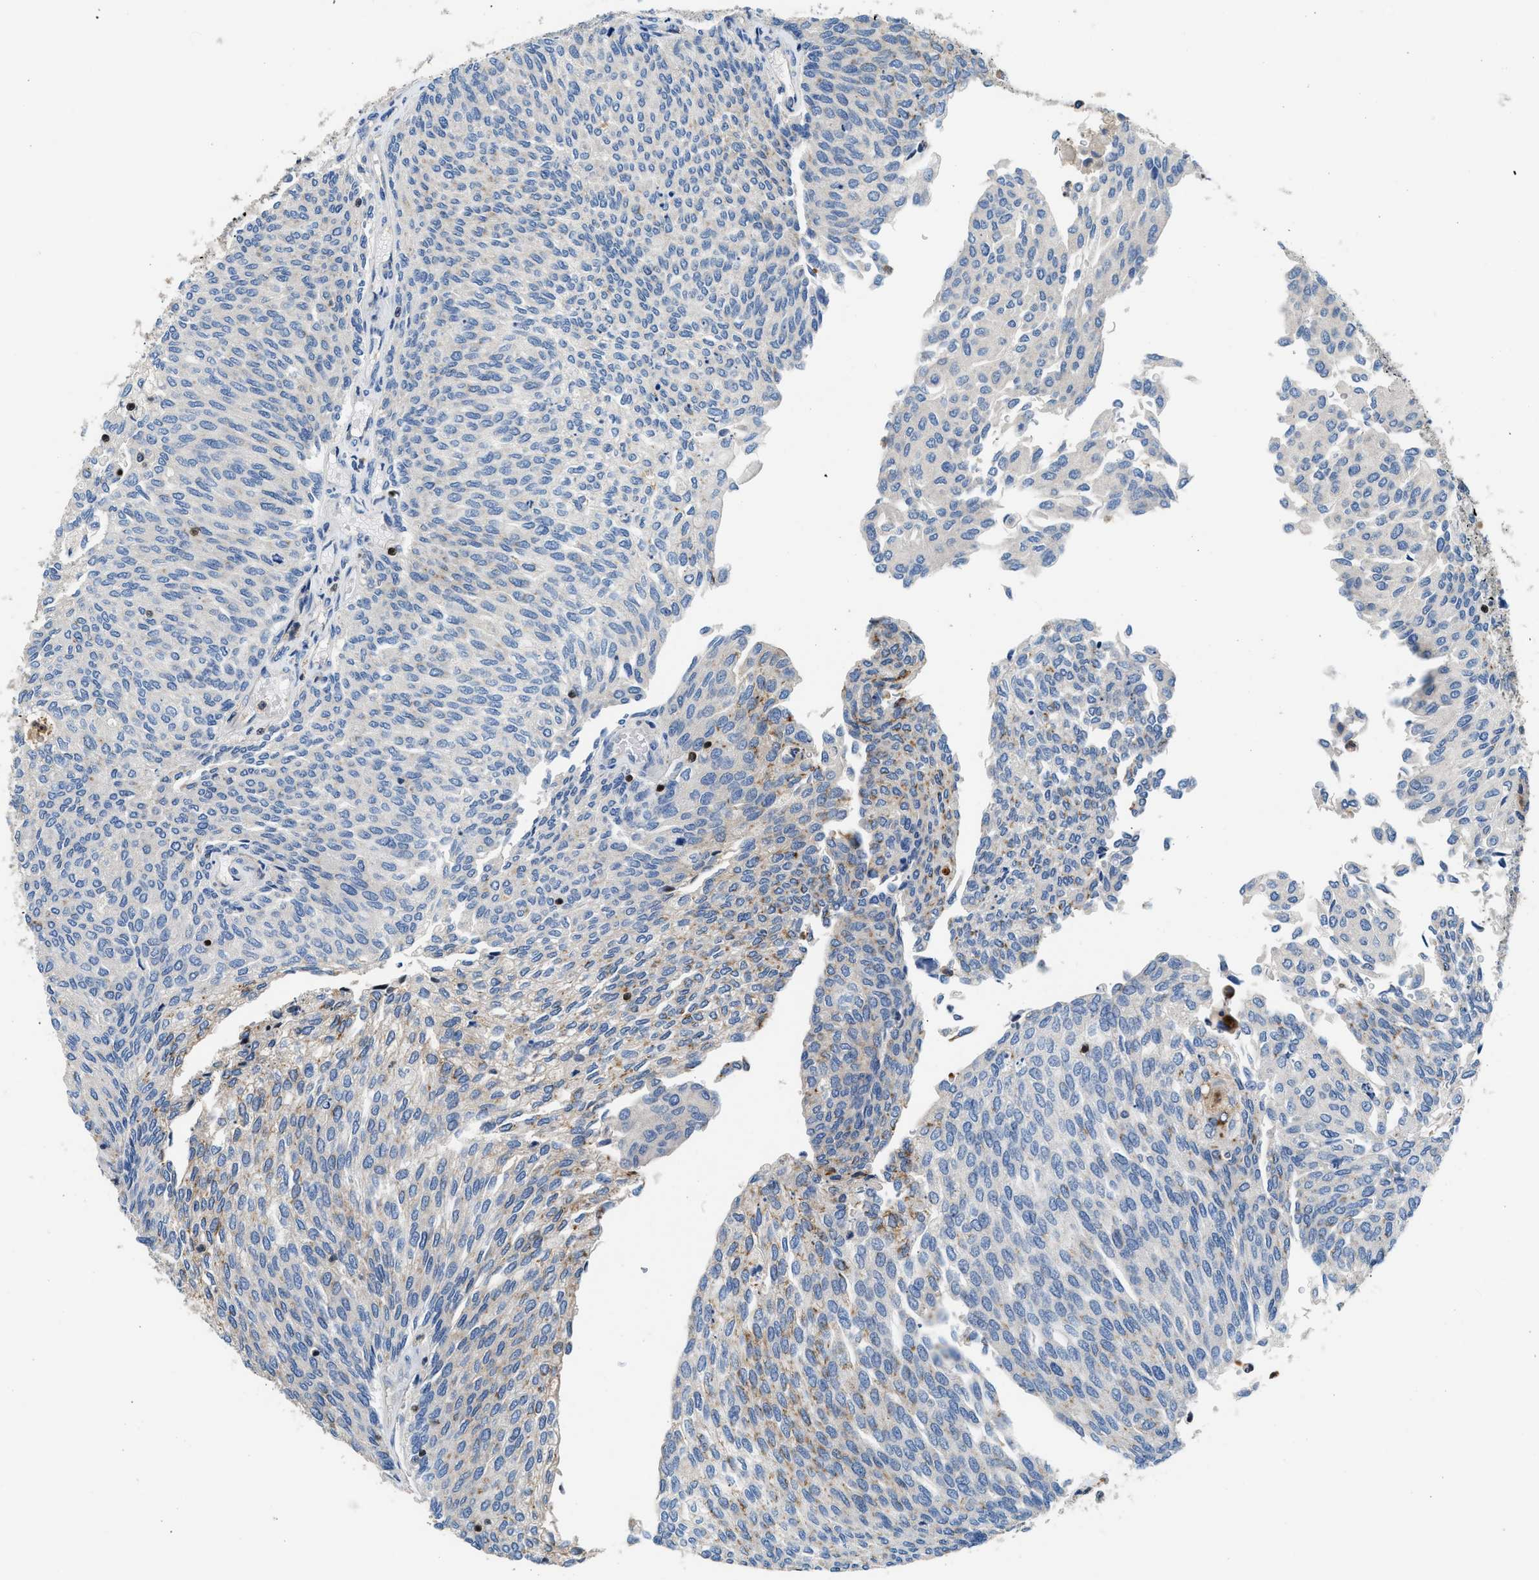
{"staining": {"intensity": "weak", "quantity": "<25%", "location": "cytoplasmic/membranous"}, "tissue": "urothelial cancer", "cell_type": "Tumor cells", "image_type": "cancer", "snomed": [{"axis": "morphology", "description": "Urothelial carcinoma, Low grade"}, {"axis": "topography", "description": "Urinary bladder"}], "caption": "The immunohistochemistry image has no significant expression in tumor cells of urothelial carcinoma (low-grade) tissue.", "gene": "TOX", "patient": {"sex": "female", "age": 79}}